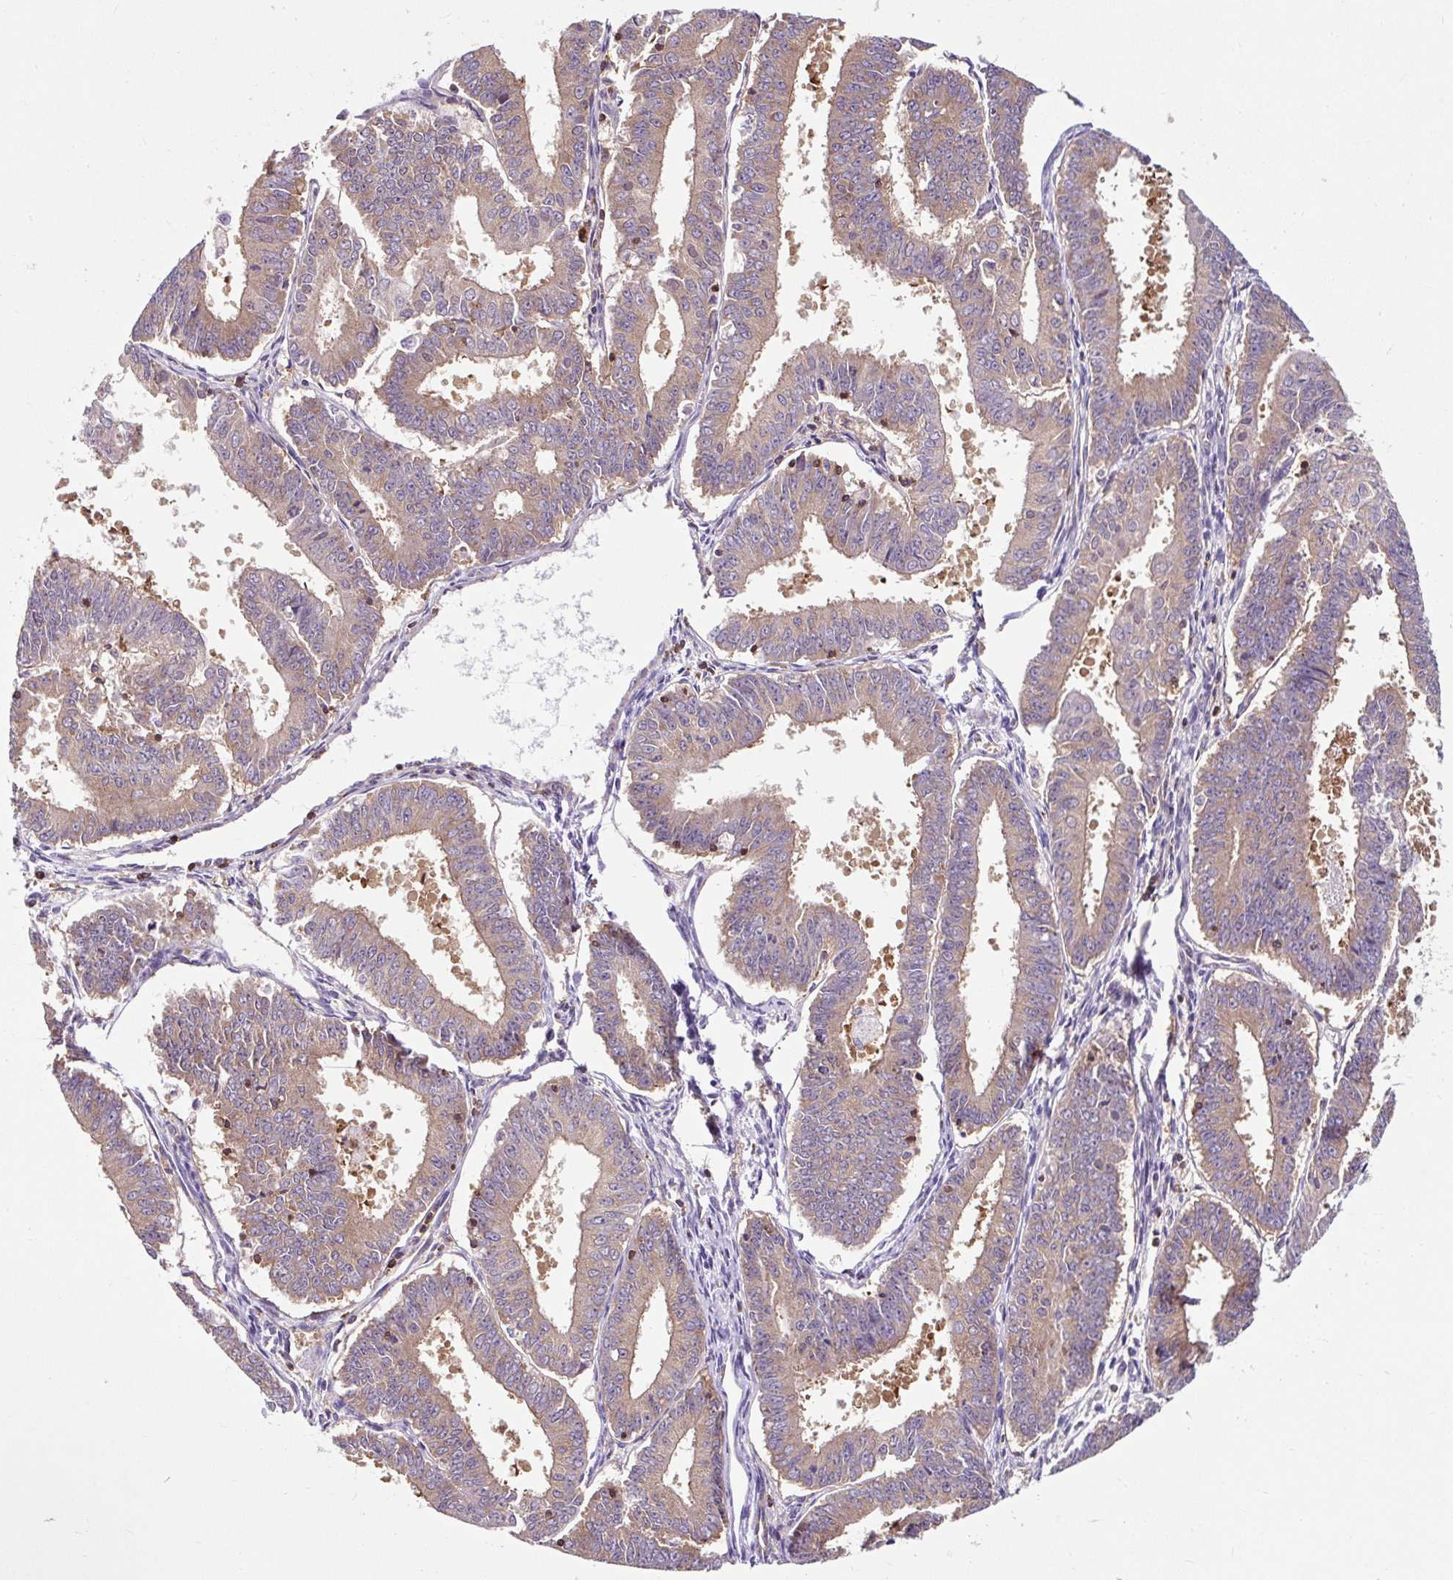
{"staining": {"intensity": "weak", "quantity": ">75%", "location": "cytoplasmic/membranous"}, "tissue": "endometrial cancer", "cell_type": "Tumor cells", "image_type": "cancer", "snomed": [{"axis": "morphology", "description": "Adenocarcinoma, NOS"}, {"axis": "topography", "description": "Endometrium"}], "caption": "Adenocarcinoma (endometrial) stained with IHC displays weak cytoplasmic/membranous expression in approximately >75% of tumor cells.", "gene": "CISD3", "patient": {"sex": "female", "age": 73}}